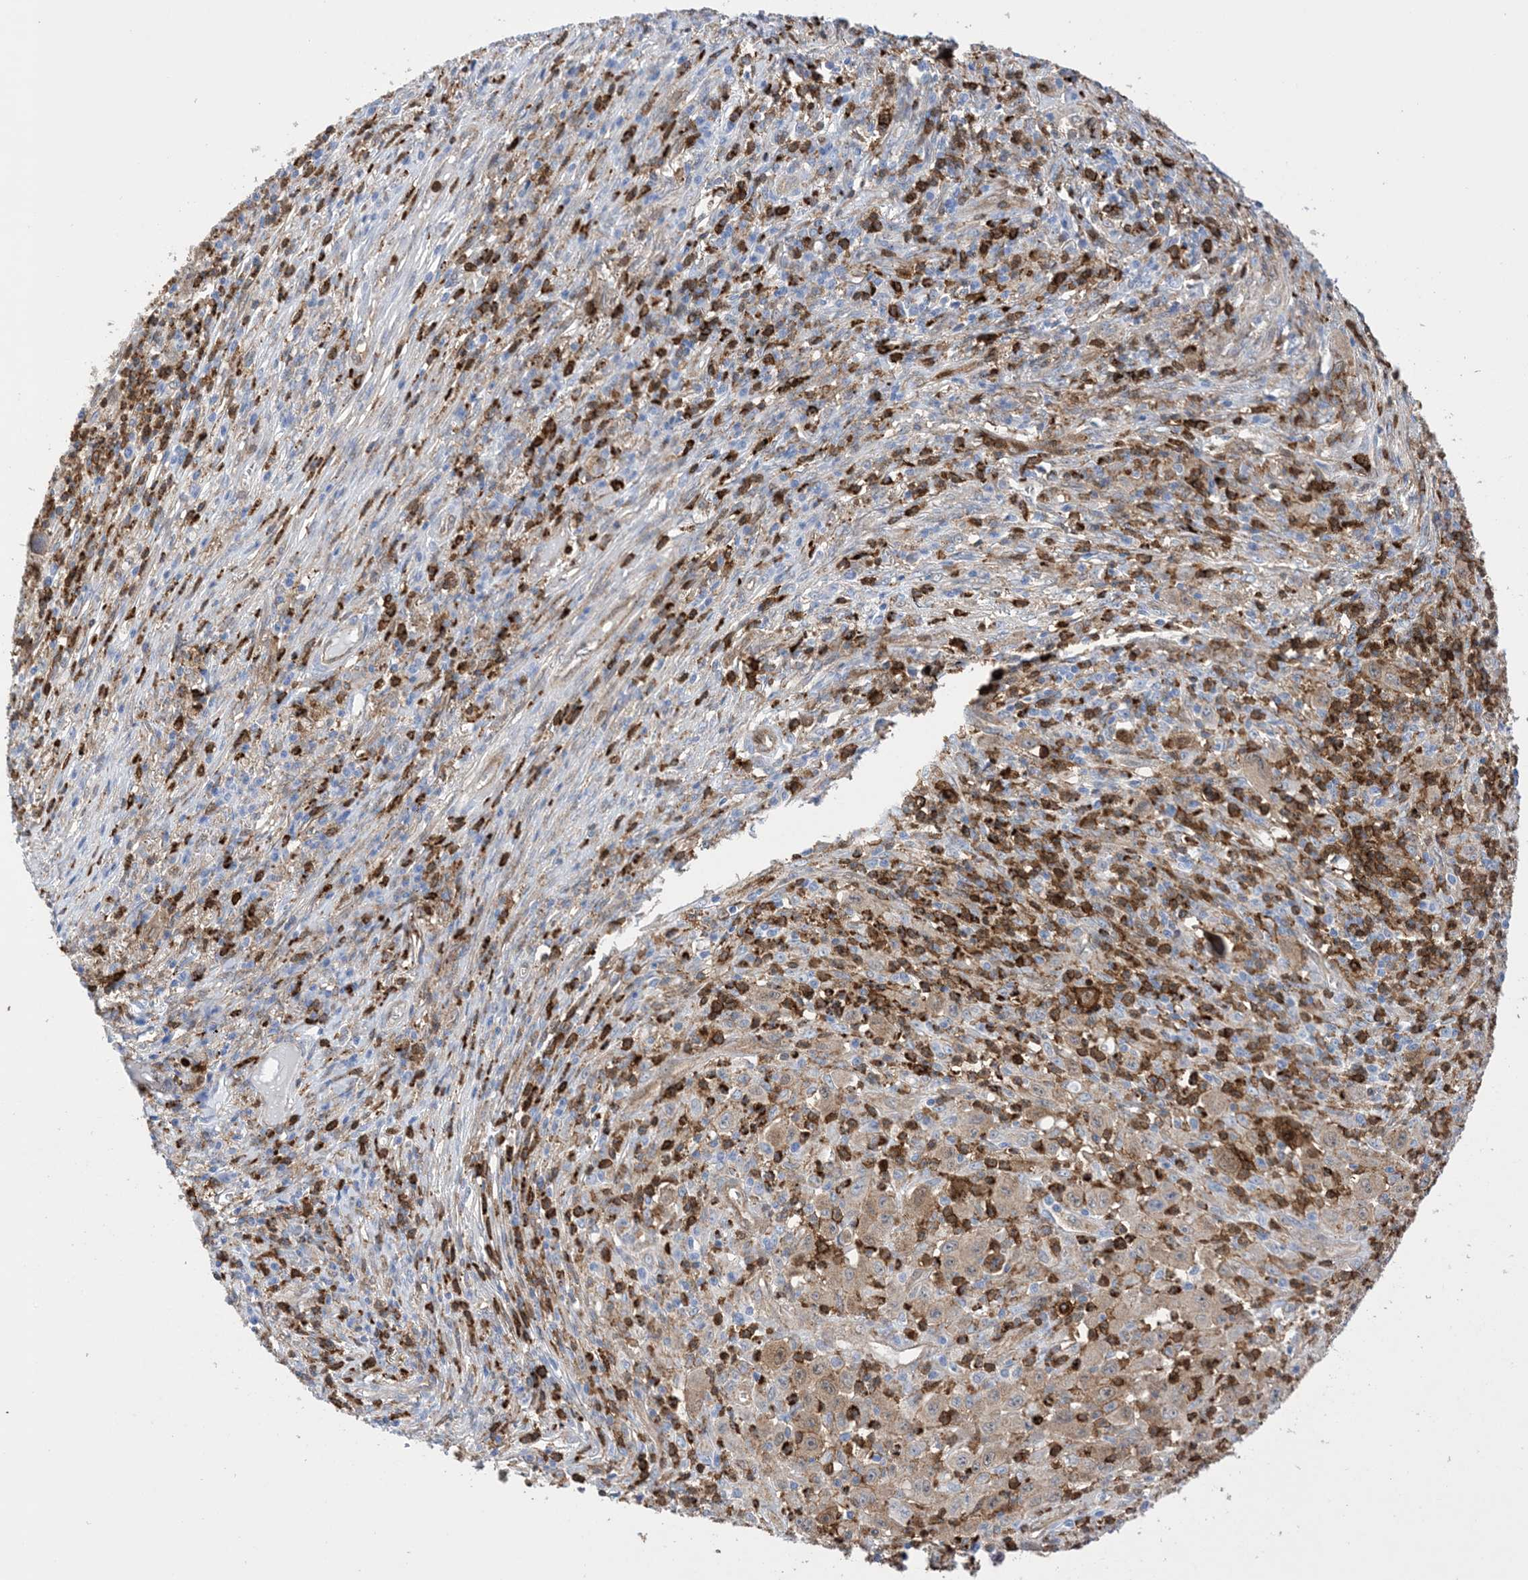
{"staining": {"intensity": "moderate", "quantity": ">75%", "location": "cytoplasmic/membranous"}, "tissue": "melanoma", "cell_type": "Tumor cells", "image_type": "cancer", "snomed": [{"axis": "morphology", "description": "Malignant melanoma, Metastatic site"}, {"axis": "topography", "description": "Skin"}], "caption": "Protein expression analysis of malignant melanoma (metastatic site) shows moderate cytoplasmic/membranous positivity in about >75% of tumor cells.", "gene": "ANXA1", "patient": {"sex": "female", "age": 56}}